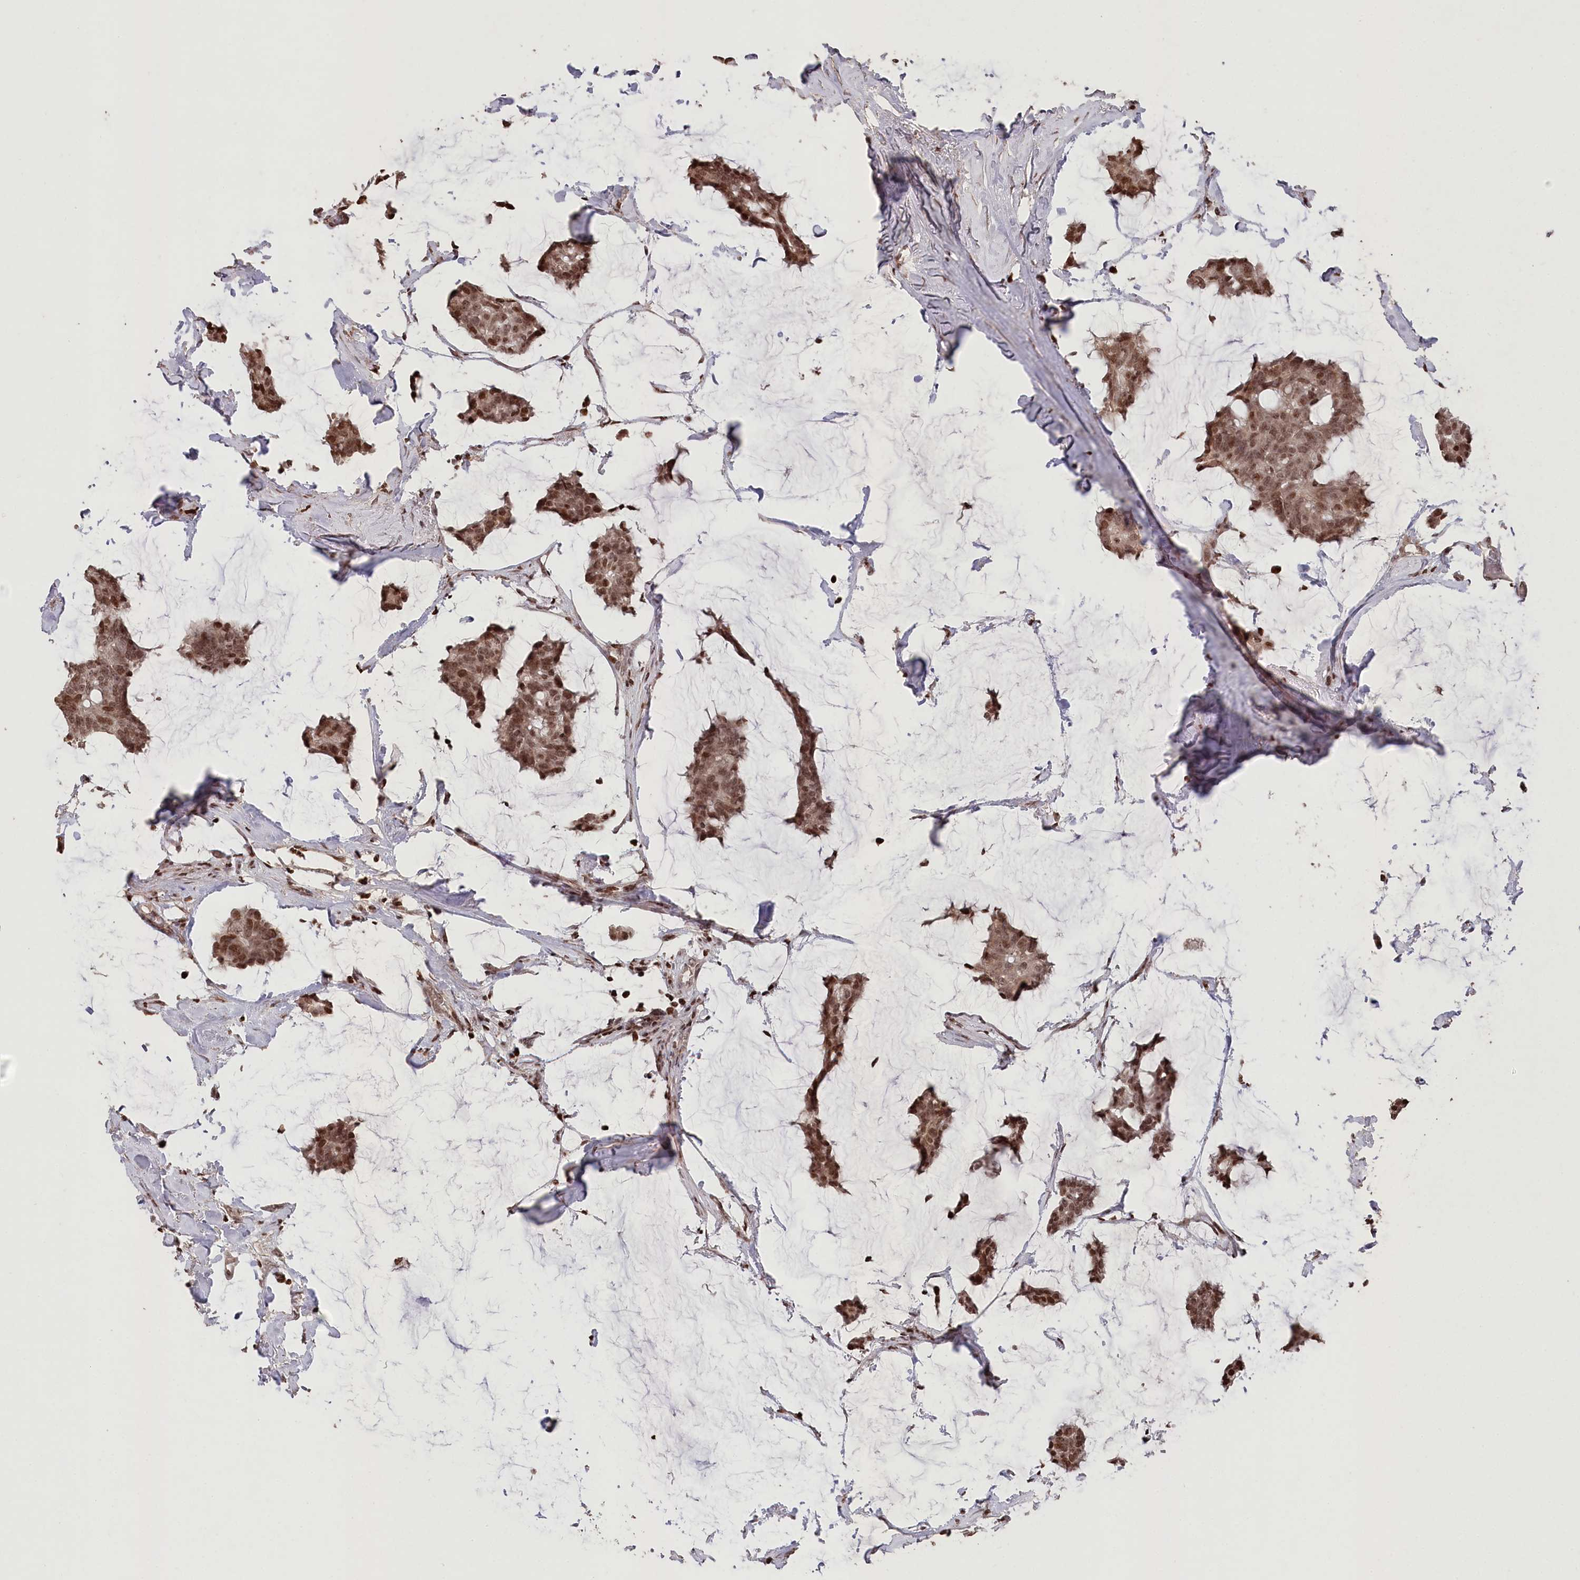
{"staining": {"intensity": "moderate", "quantity": ">75%", "location": "nuclear"}, "tissue": "breast cancer", "cell_type": "Tumor cells", "image_type": "cancer", "snomed": [{"axis": "morphology", "description": "Duct carcinoma"}, {"axis": "topography", "description": "Breast"}], "caption": "The photomicrograph shows staining of intraductal carcinoma (breast), revealing moderate nuclear protein staining (brown color) within tumor cells.", "gene": "CCSER2", "patient": {"sex": "female", "age": 93}}